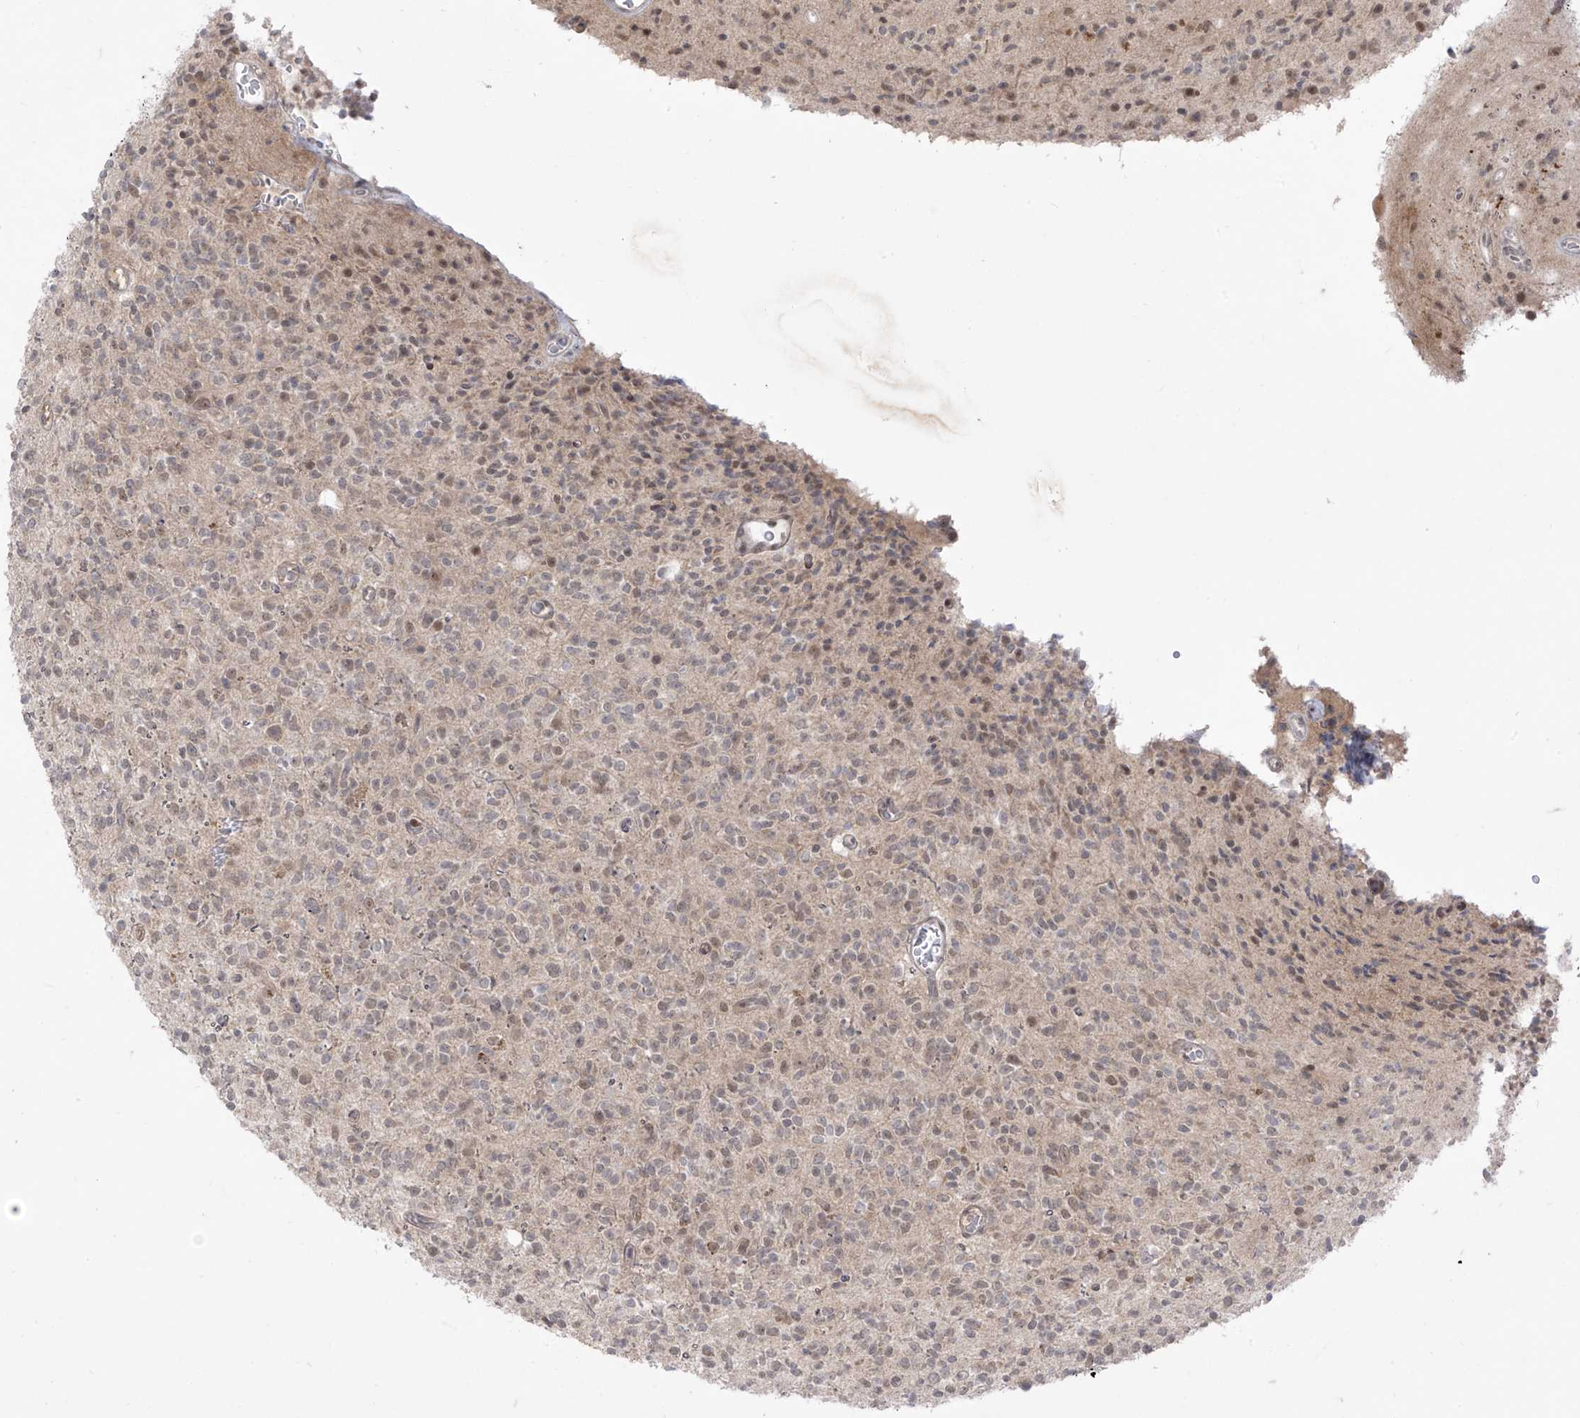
{"staining": {"intensity": "weak", "quantity": ">75%", "location": "nuclear"}, "tissue": "glioma", "cell_type": "Tumor cells", "image_type": "cancer", "snomed": [{"axis": "morphology", "description": "Glioma, malignant, High grade"}, {"axis": "topography", "description": "Brain"}], "caption": "Weak nuclear expression is identified in approximately >75% of tumor cells in high-grade glioma (malignant).", "gene": "OGT", "patient": {"sex": "male", "age": 34}}